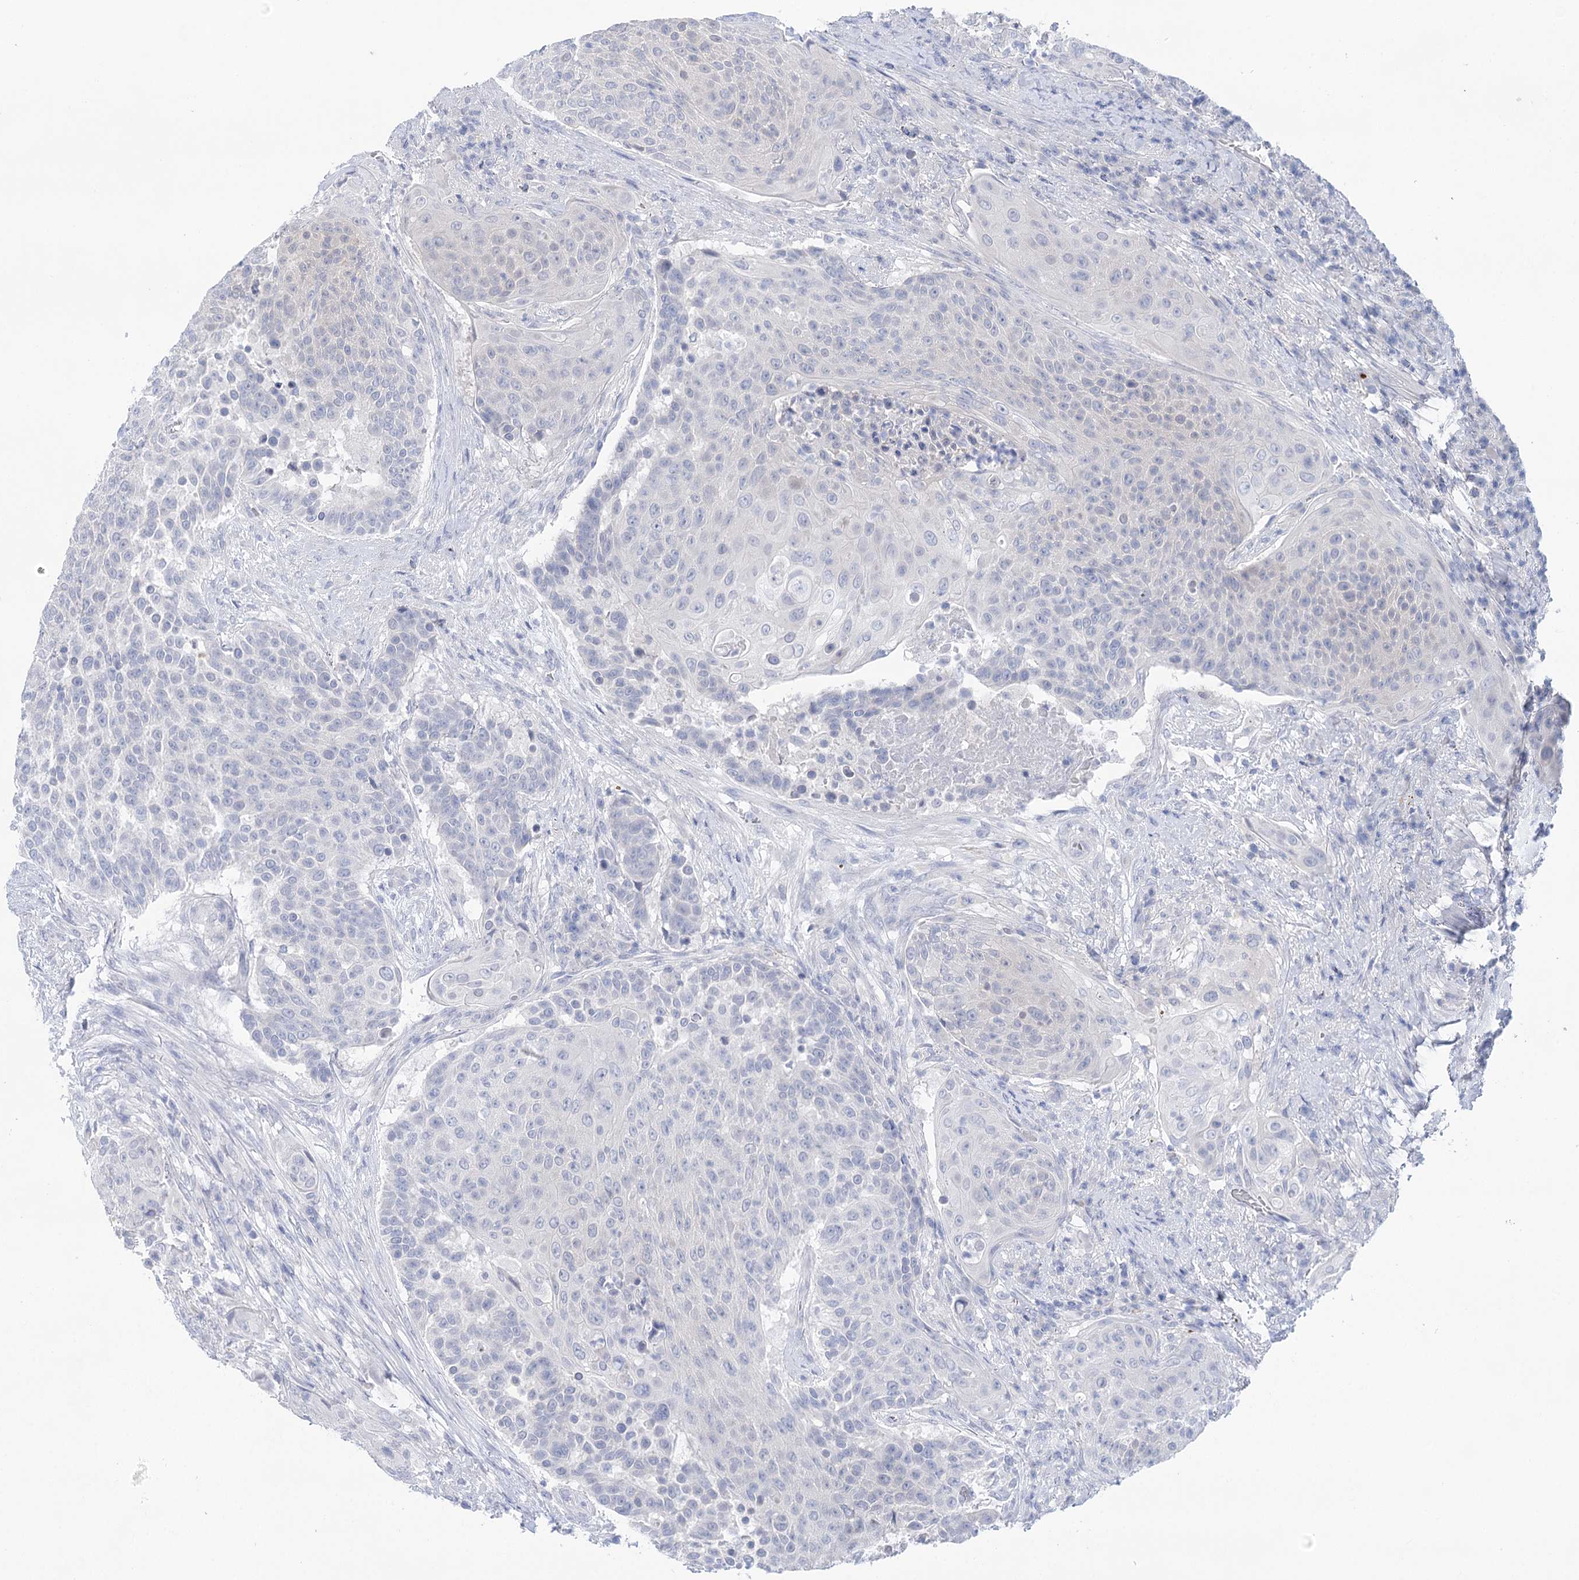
{"staining": {"intensity": "negative", "quantity": "none", "location": "none"}, "tissue": "urothelial cancer", "cell_type": "Tumor cells", "image_type": "cancer", "snomed": [{"axis": "morphology", "description": "Urothelial carcinoma, High grade"}, {"axis": "topography", "description": "Urinary bladder"}], "caption": "IHC of urothelial cancer shows no expression in tumor cells.", "gene": "LALBA", "patient": {"sex": "female", "age": 63}}